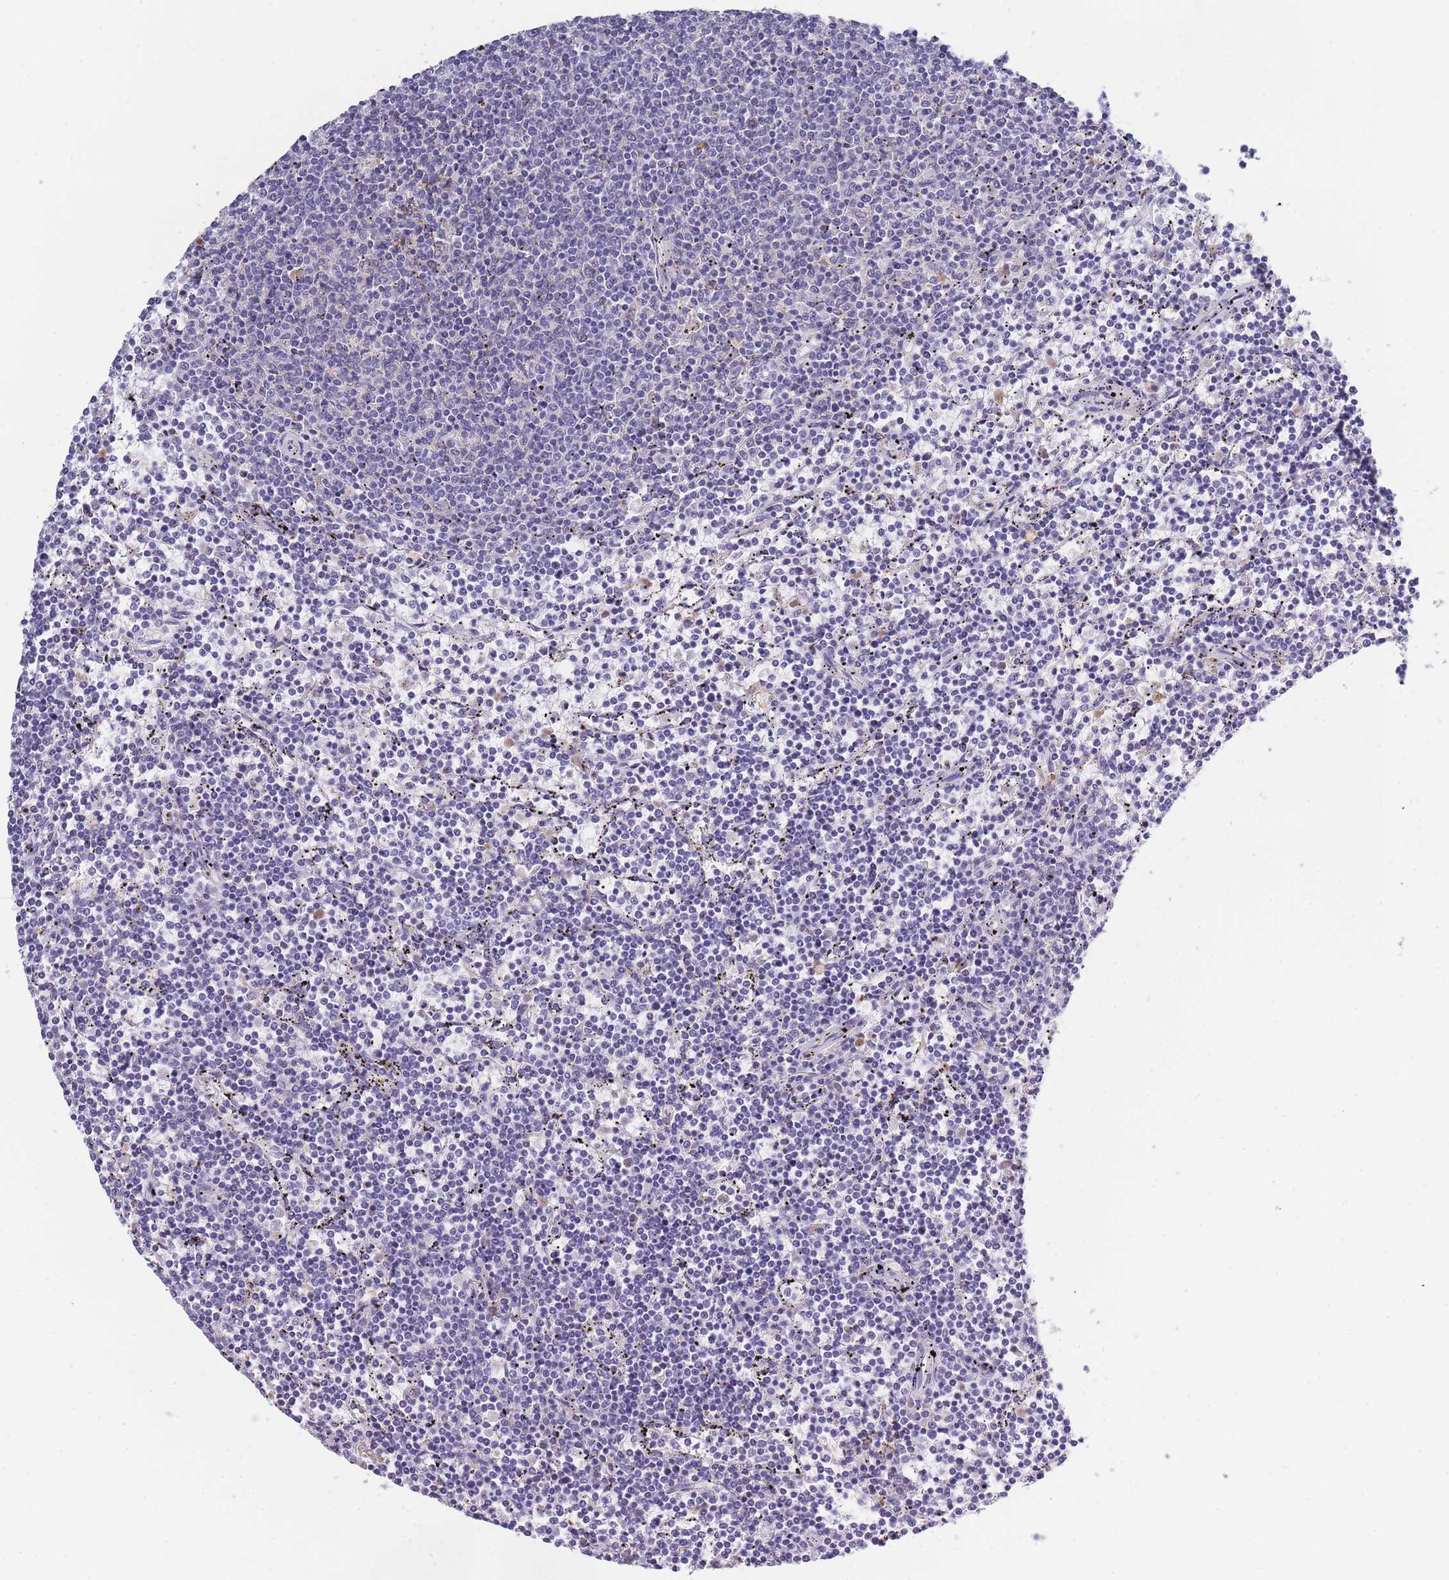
{"staining": {"intensity": "negative", "quantity": "none", "location": "none"}, "tissue": "lymphoma", "cell_type": "Tumor cells", "image_type": "cancer", "snomed": [{"axis": "morphology", "description": "Malignant lymphoma, non-Hodgkin's type, Low grade"}, {"axis": "topography", "description": "Spleen"}], "caption": "Lymphoma stained for a protein using IHC demonstrates no staining tumor cells.", "gene": "NDUFAF6", "patient": {"sex": "female", "age": 50}}